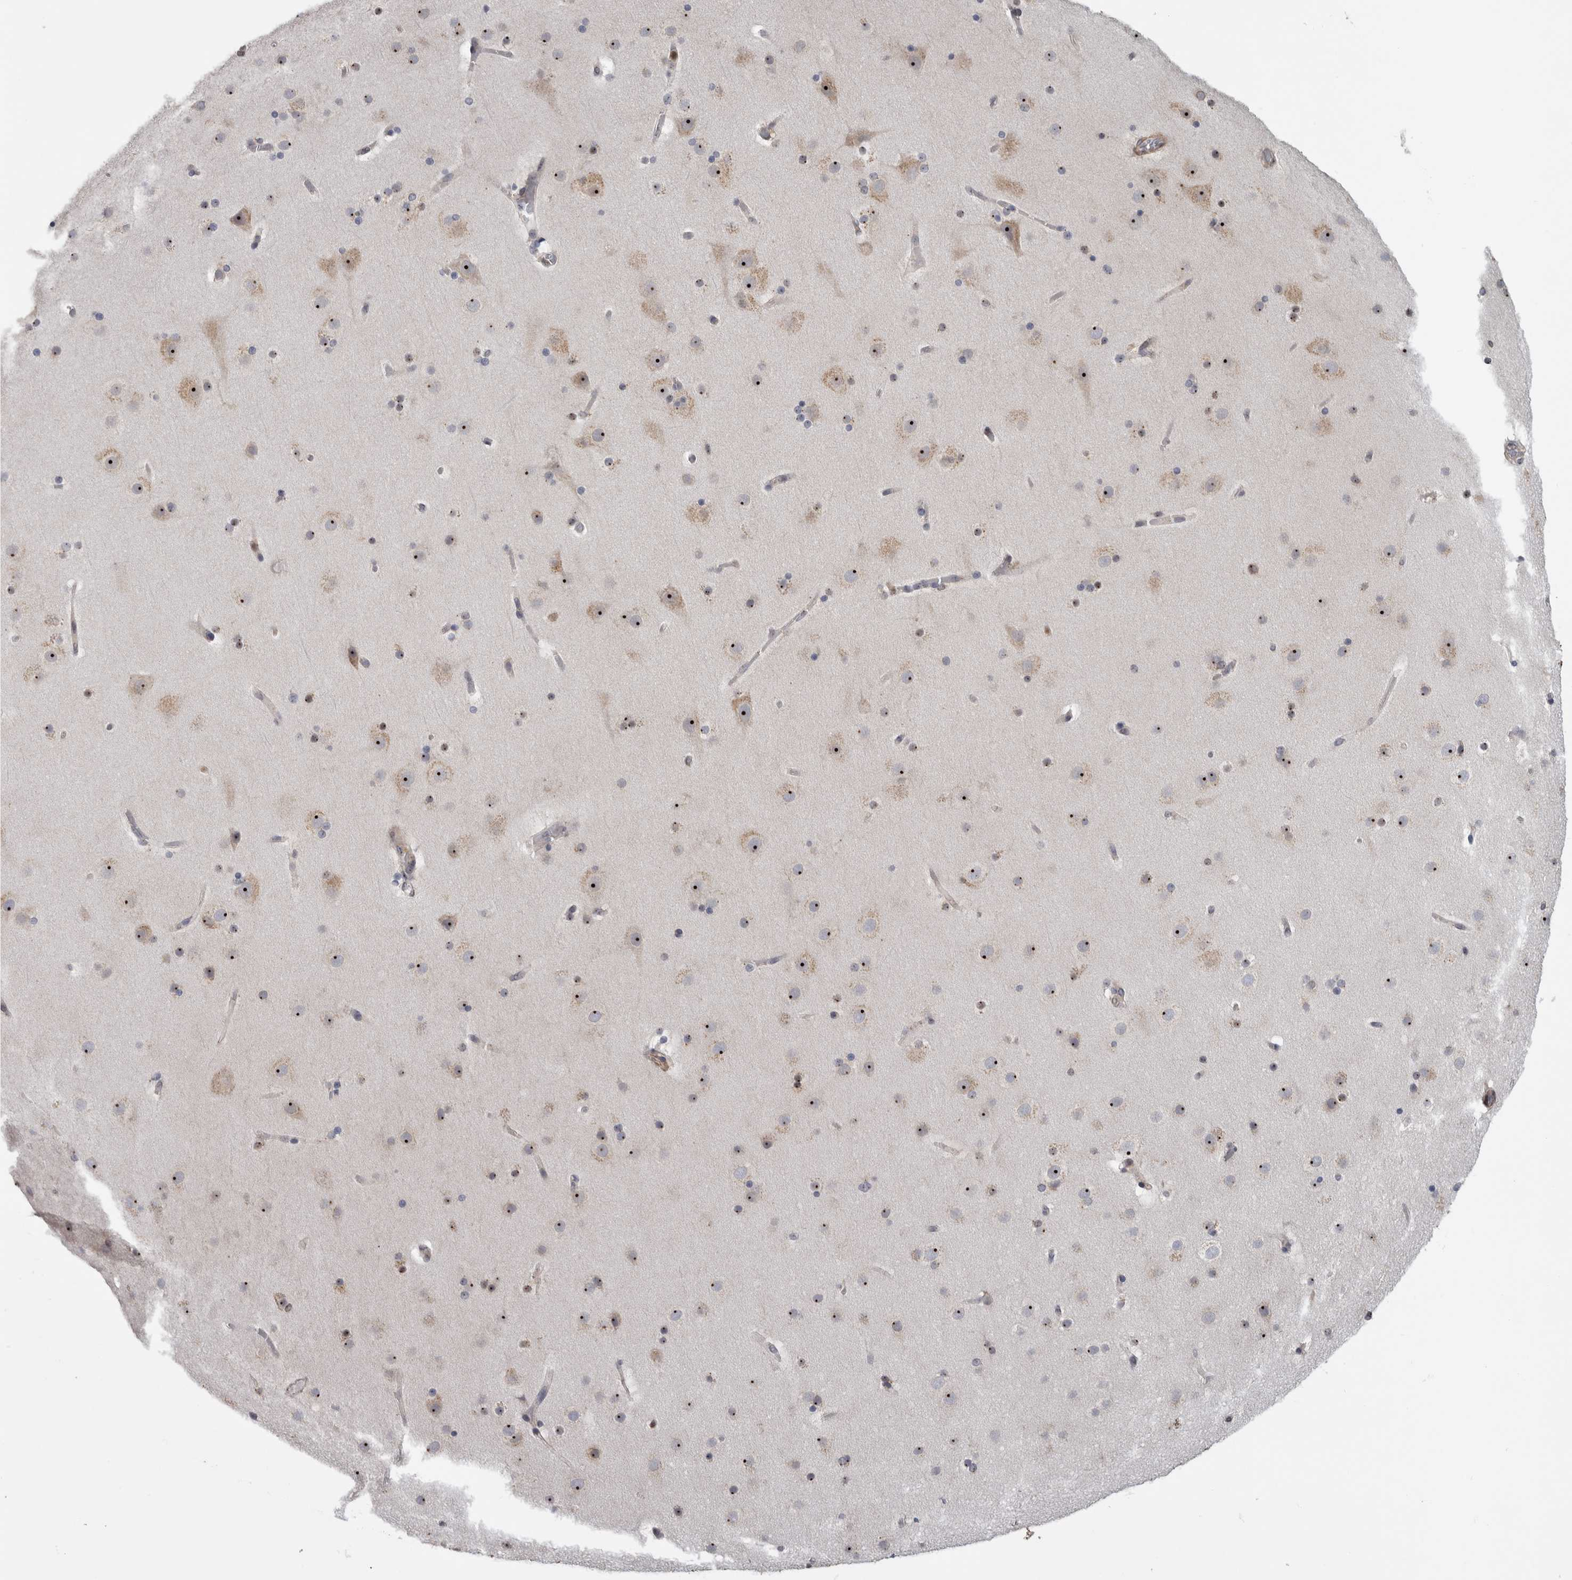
{"staining": {"intensity": "weak", "quantity": ">75%", "location": "cytoplasmic/membranous,nuclear"}, "tissue": "cerebral cortex", "cell_type": "Endothelial cells", "image_type": "normal", "snomed": [{"axis": "morphology", "description": "Normal tissue, NOS"}, {"axis": "topography", "description": "Cerebral cortex"}], "caption": "High-power microscopy captured an immunohistochemistry (IHC) histopathology image of unremarkable cerebral cortex, revealing weak cytoplasmic/membranous,nuclear positivity in approximately >75% of endothelial cells.", "gene": "TDRD7", "patient": {"sex": "male", "age": 57}}